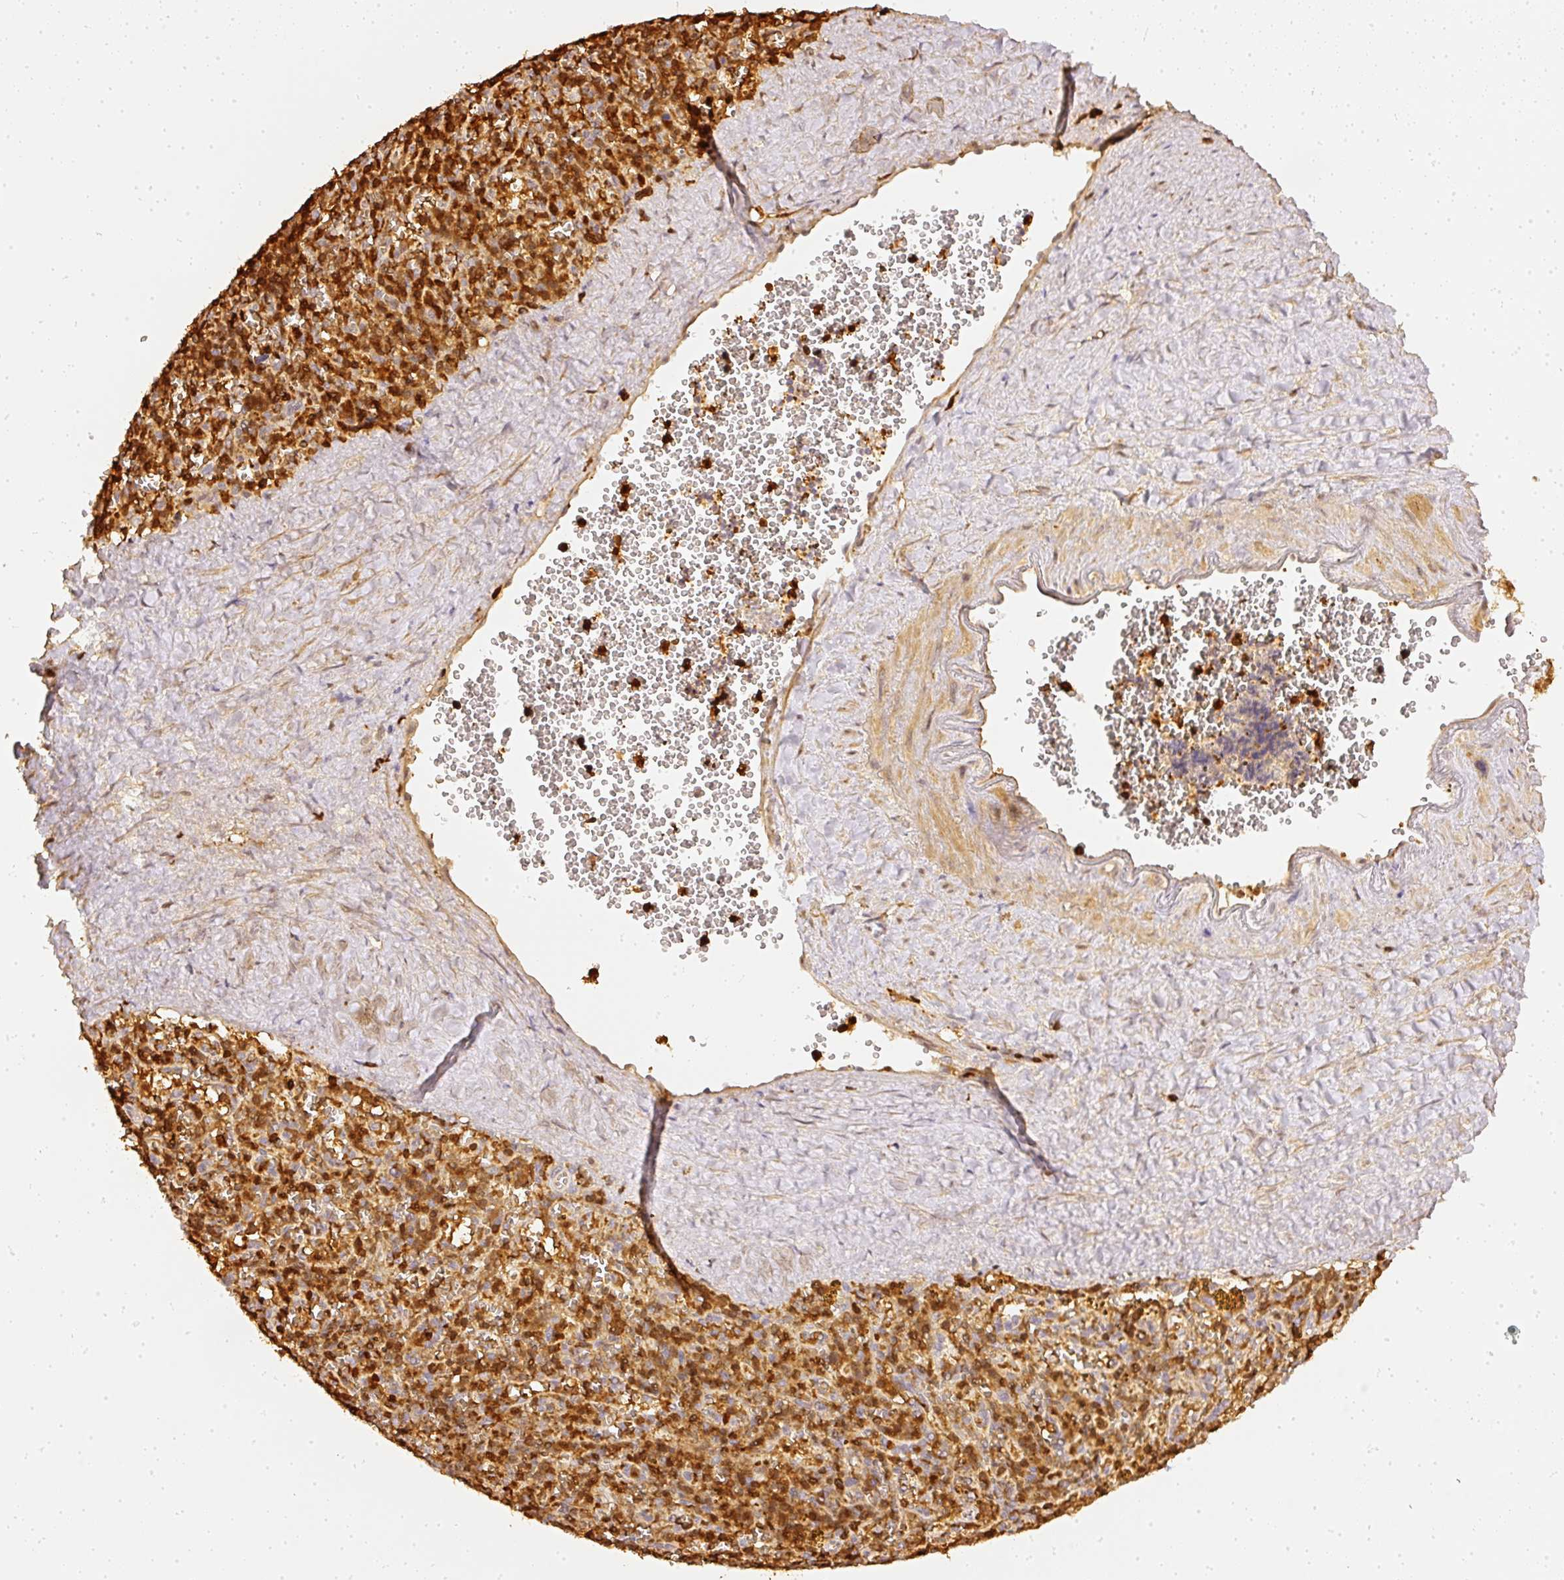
{"staining": {"intensity": "strong", "quantity": ">75%", "location": "cytoplasmic/membranous,nuclear"}, "tissue": "spleen", "cell_type": "Cells in red pulp", "image_type": "normal", "snomed": [{"axis": "morphology", "description": "Normal tissue, NOS"}, {"axis": "topography", "description": "Spleen"}], "caption": "Brown immunohistochemical staining in benign human spleen demonstrates strong cytoplasmic/membranous,nuclear positivity in approximately >75% of cells in red pulp.", "gene": "PFN1", "patient": {"sex": "male", "age": 57}}